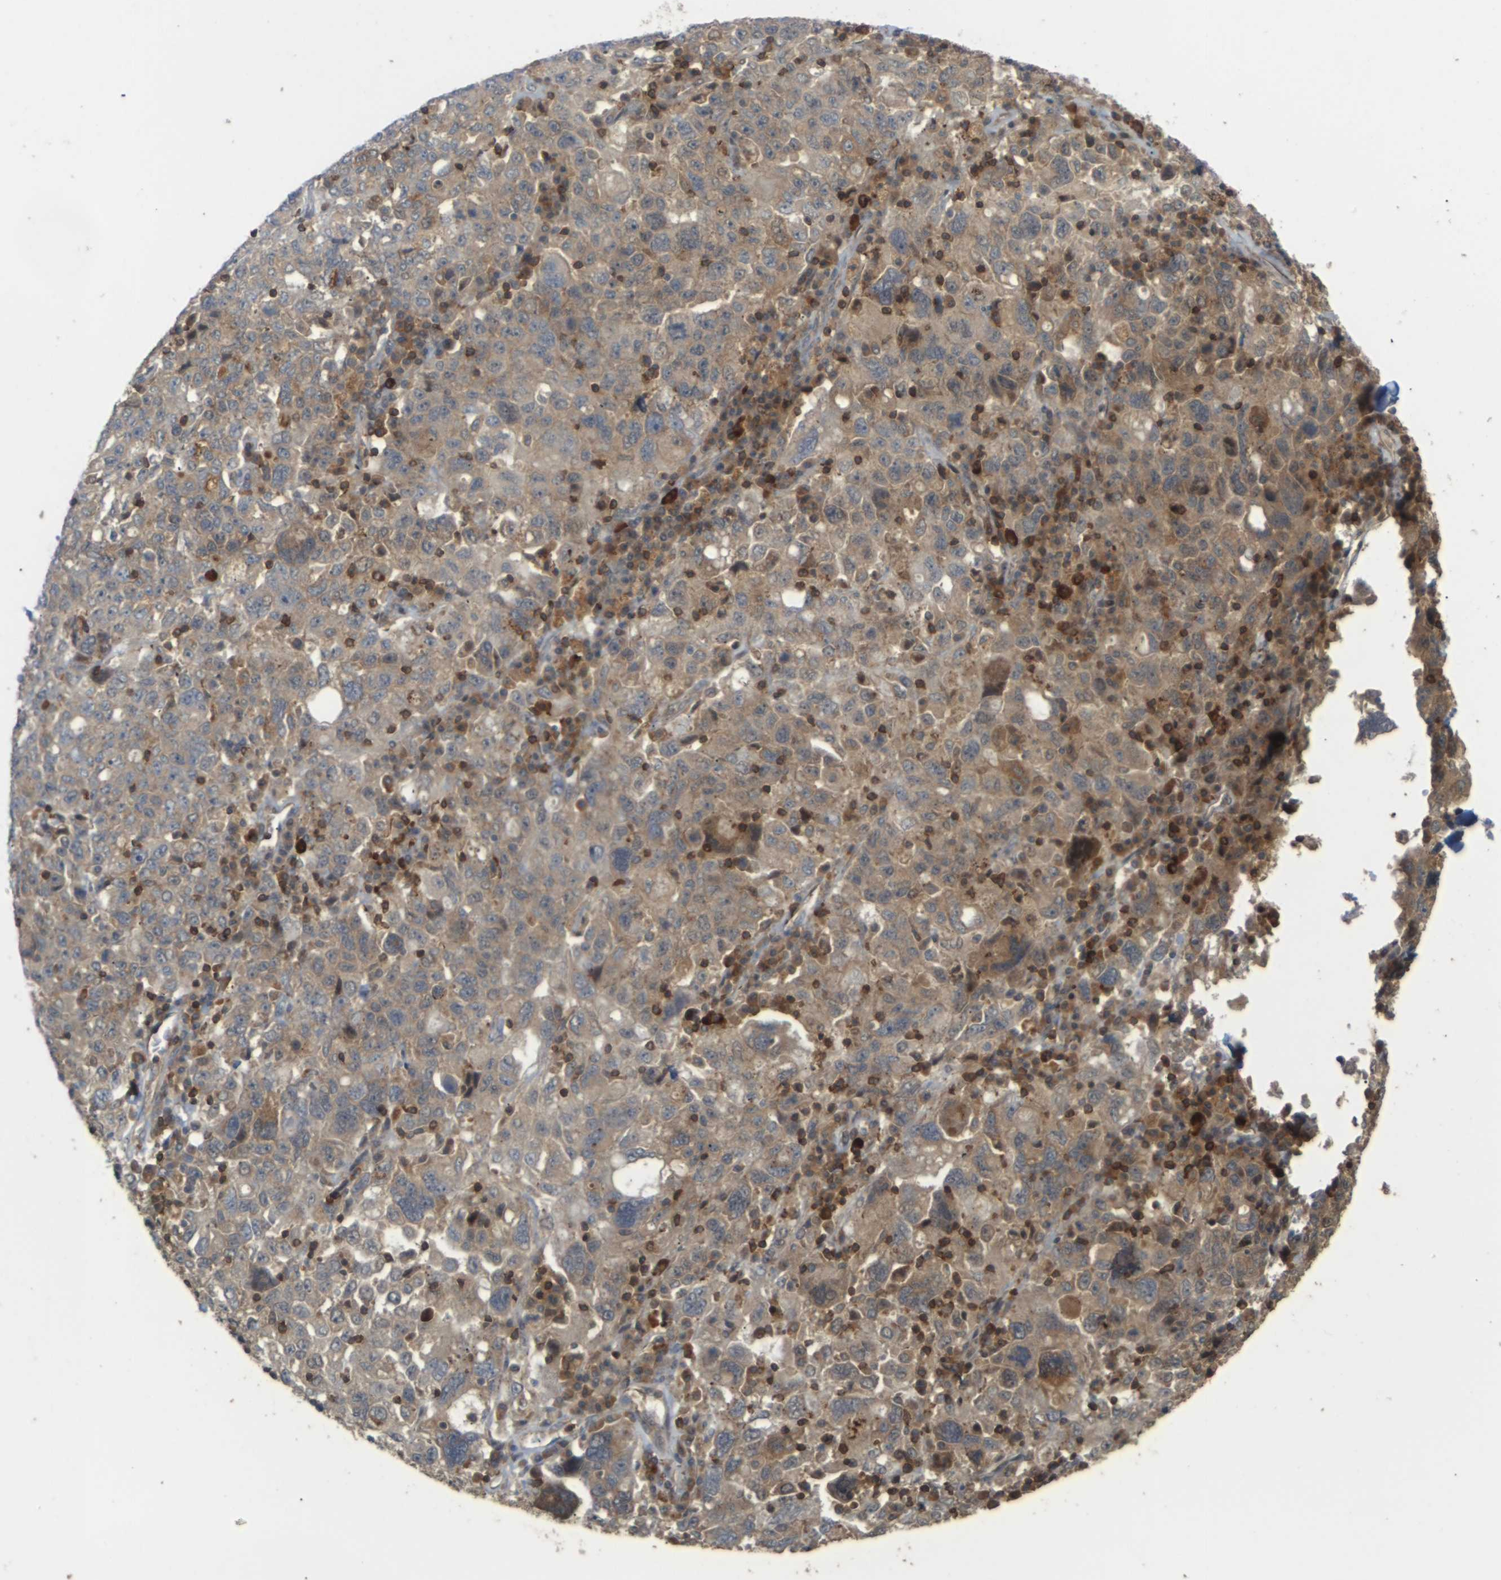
{"staining": {"intensity": "moderate", "quantity": ">75%", "location": "cytoplasmic/membranous"}, "tissue": "ovarian cancer", "cell_type": "Tumor cells", "image_type": "cancer", "snomed": [{"axis": "morphology", "description": "Carcinoma, endometroid"}, {"axis": "topography", "description": "Ovary"}], "caption": "Protein expression analysis of human ovarian endometroid carcinoma reveals moderate cytoplasmic/membranous expression in approximately >75% of tumor cells. Using DAB (3,3'-diaminobenzidine) (brown) and hematoxylin (blue) stains, captured at high magnification using brightfield microscopy.", "gene": "KSR1", "patient": {"sex": "female", "age": 62}}